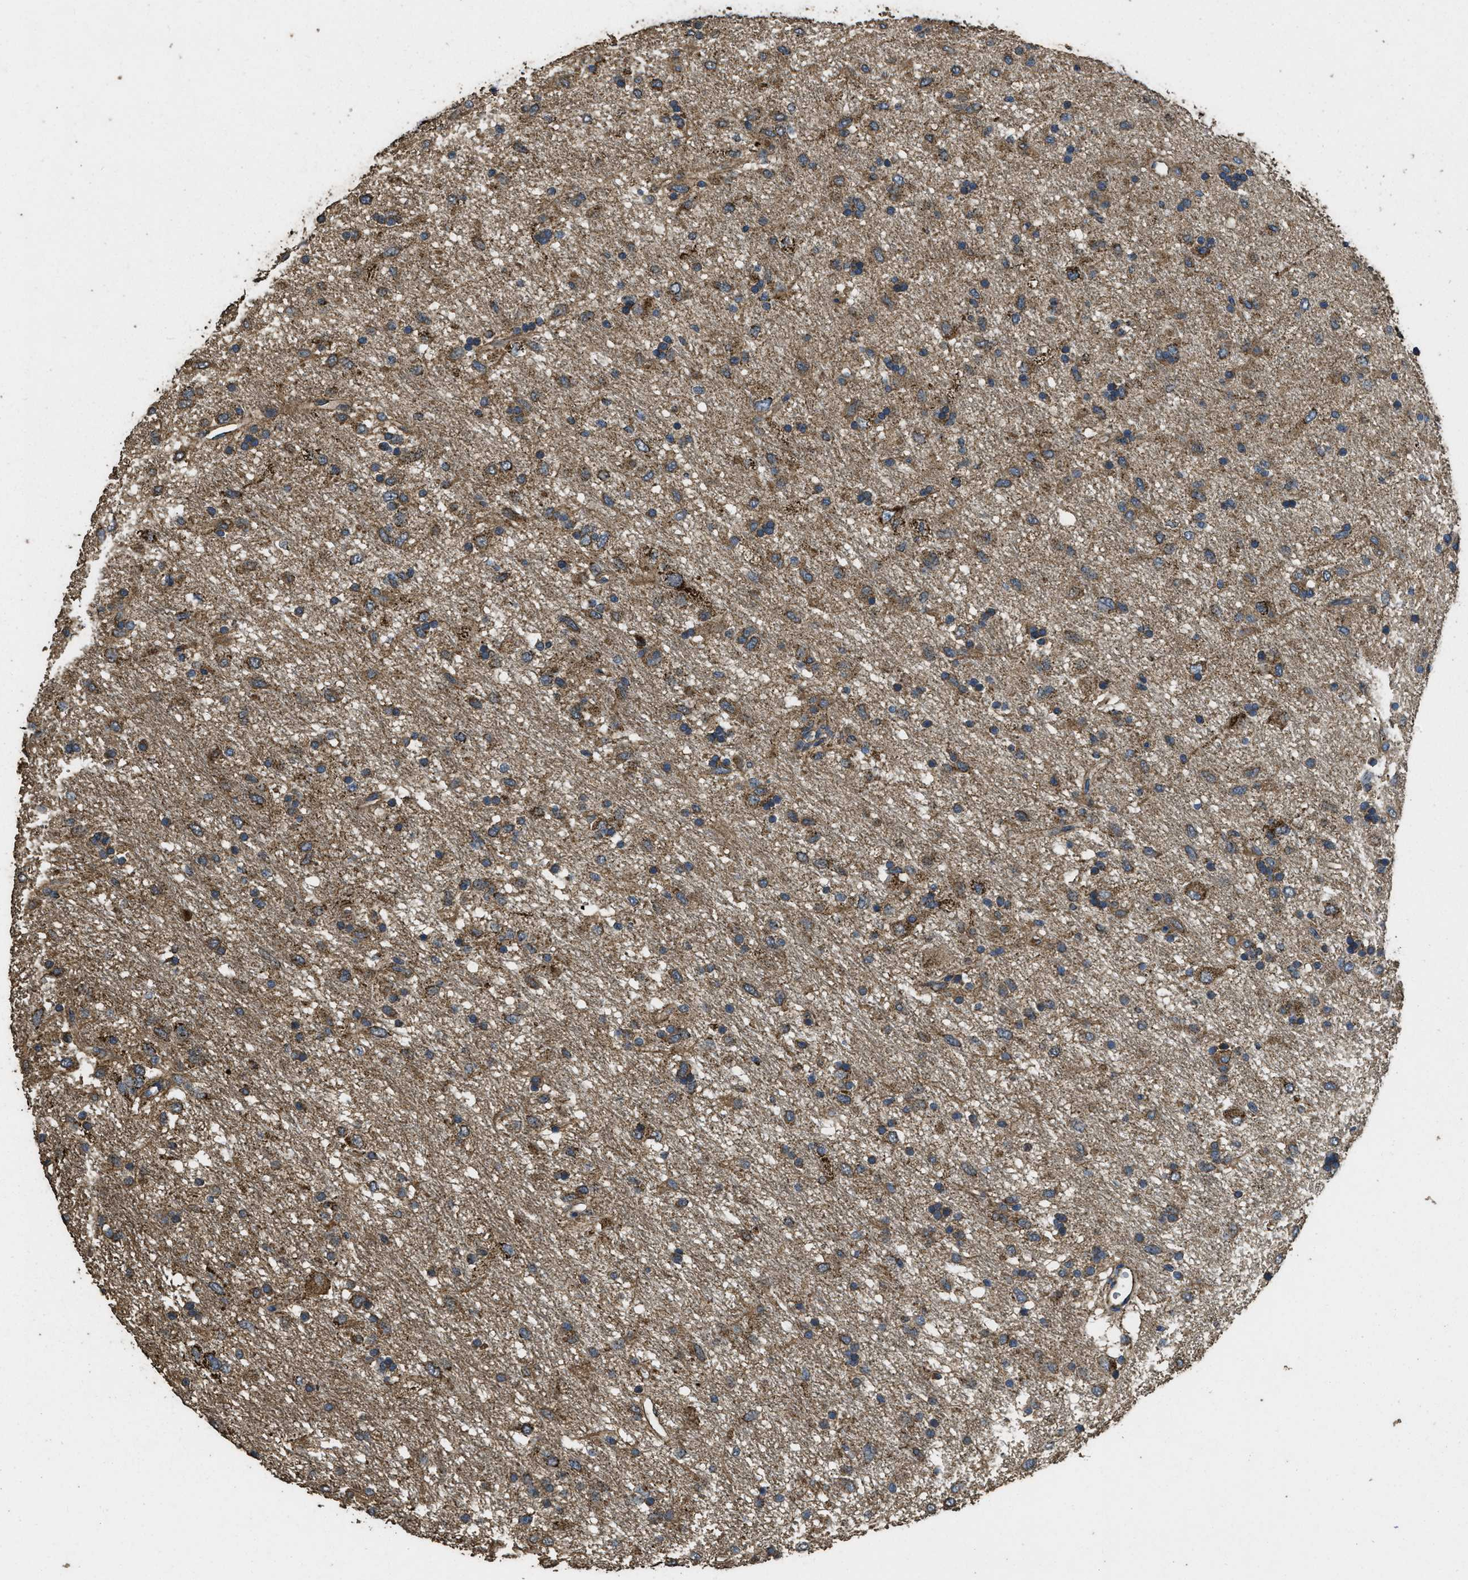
{"staining": {"intensity": "moderate", "quantity": ">75%", "location": "cytoplasmic/membranous"}, "tissue": "glioma", "cell_type": "Tumor cells", "image_type": "cancer", "snomed": [{"axis": "morphology", "description": "Glioma, malignant, Low grade"}, {"axis": "topography", "description": "Brain"}], "caption": "A photomicrograph of human glioma stained for a protein shows moderate cytoplasmic/membranous brown staining in tumor cells.", "gene": "CYRIA", "patient": {"sex": "male", "age": 77}}